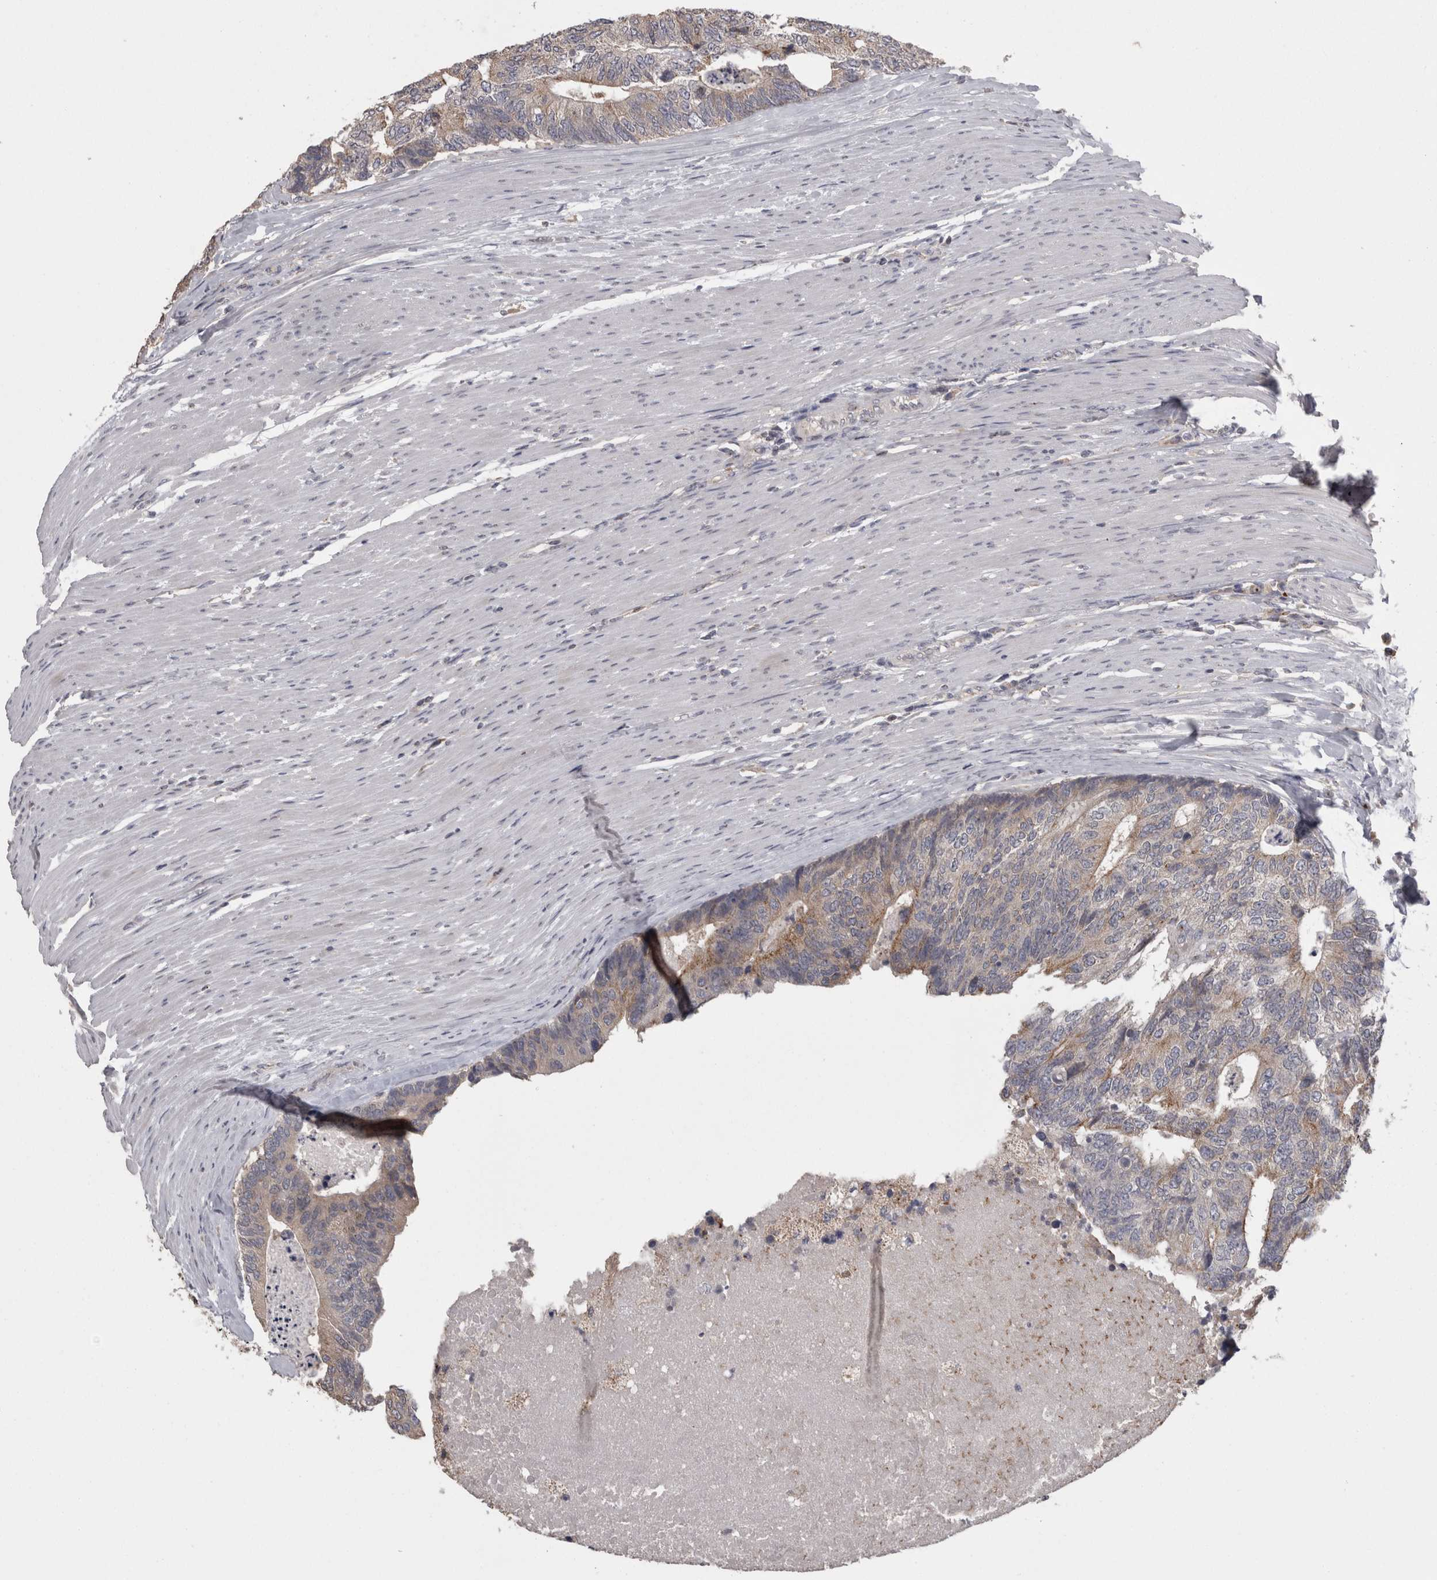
{"staining": {"intensity": "moderate", "quantity": "25%-75%", "location": "cytoplasmic/membranous"}, "tissue": "colorectal cancer", "cell_type": "Tumor cells", "image_type": "cancer", "snomed": [{"axis": "morphology", "description": "Adenocarcinoma, NOS"}, {"axis": "topography", "description": "Colon"}], "caption": "Protein staining of colorectal adenocarcinoma tissue exhibits moderate cytoplasmic/membranous positivity in approximately 25%-75% of tumor cells.", "gene": "PCM1", "patient": {"sex": "female", "age": 67}}